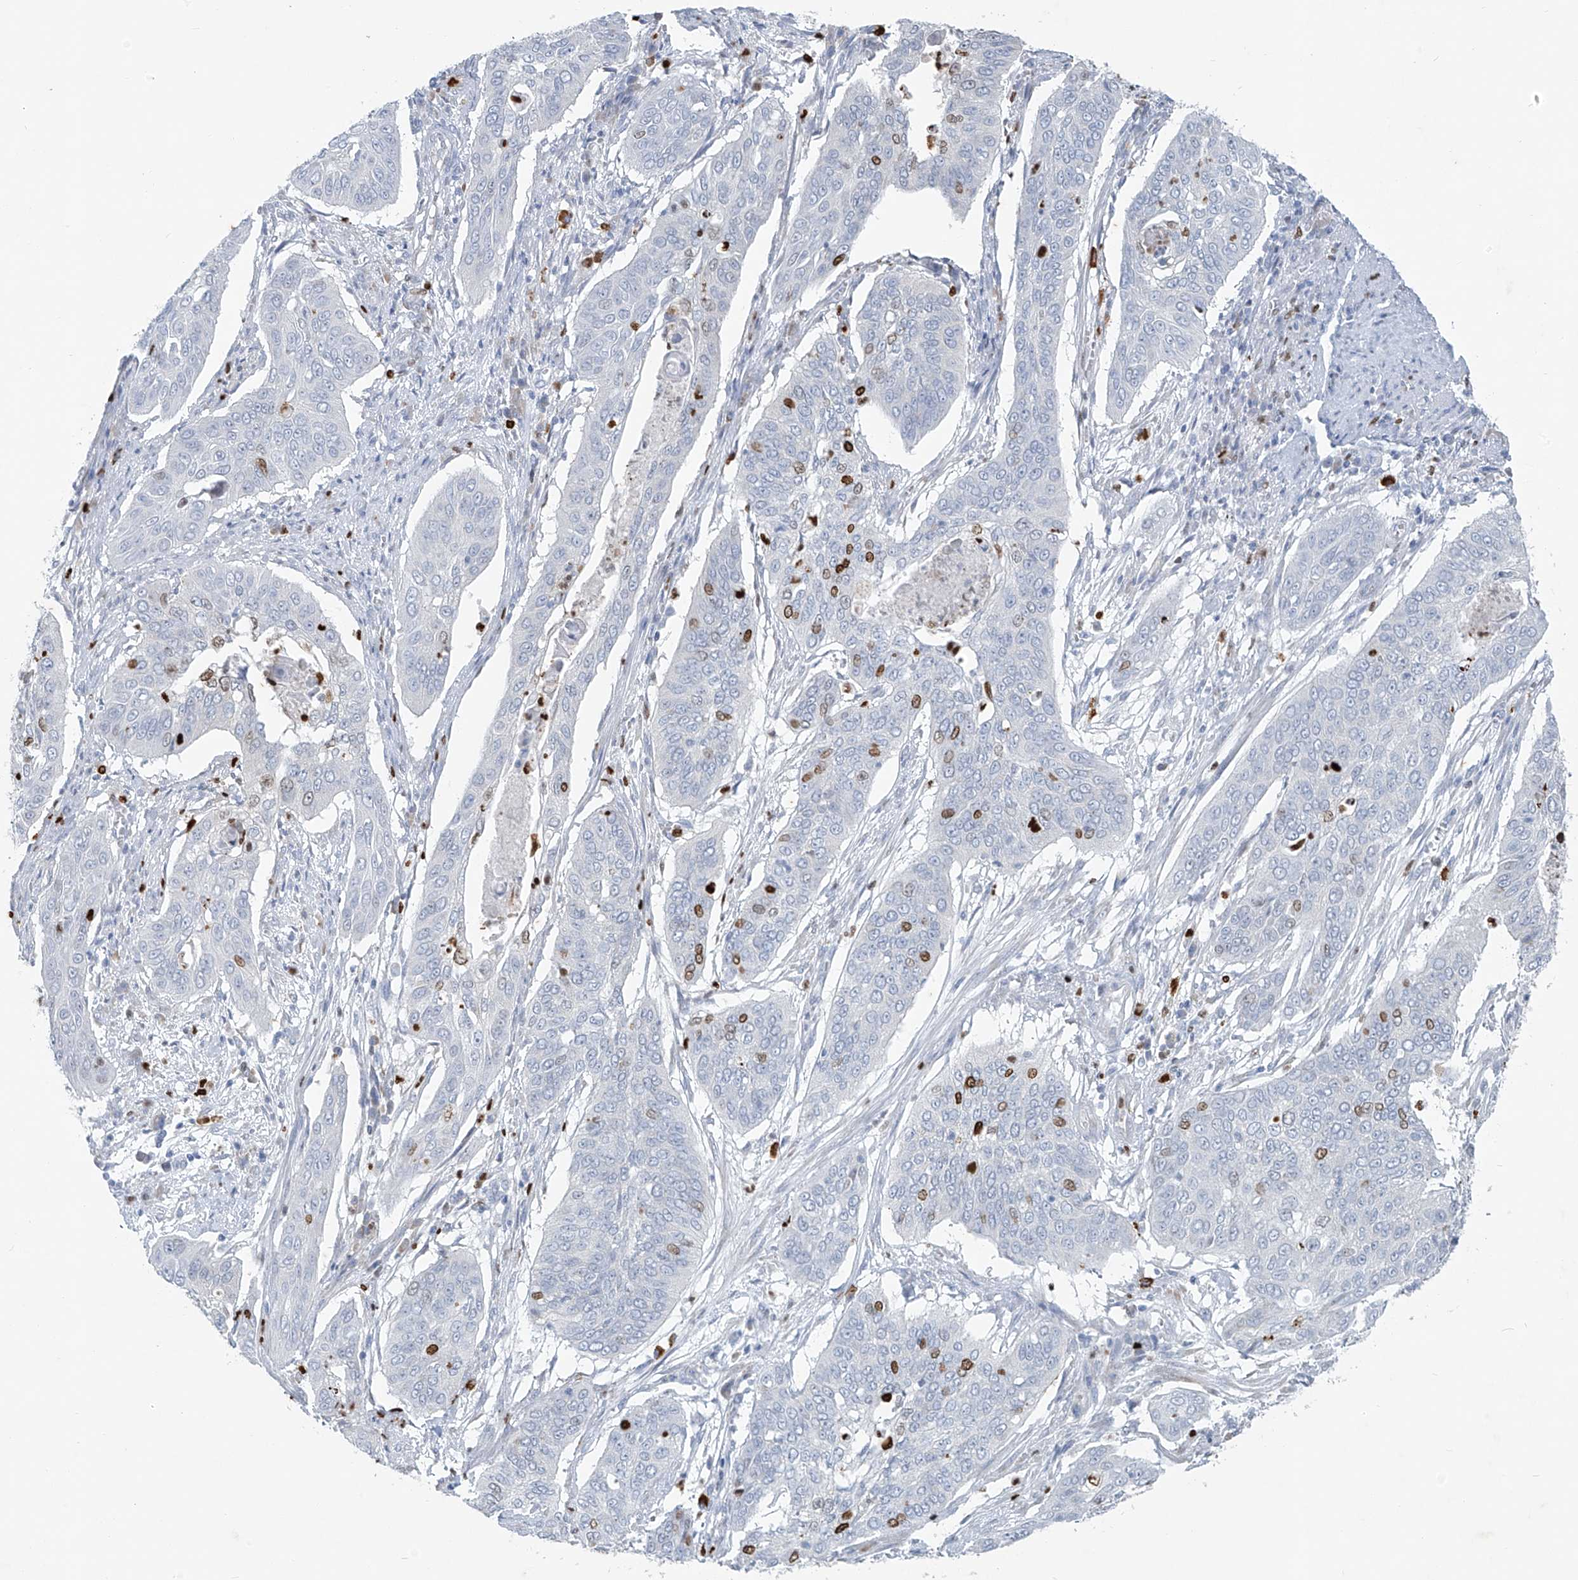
{"staining": {"intensity": "negative", "quantity": "none", "location": "none"}, "tissue": "cervical cancer", "cell_type": "Tumor cells", "image_type": "cancer", "snomed": [{"axis": "morphology", "description": "Squamous cell carcinoma, NOS"}, {"axis": "topography", "description": "Cervix"}], "caption": "A high-resolution photomicrograph shows immunohistochemistry (IHC) staining of squamous cell carcinoma (cervical), which shows no significant expression in tumor cells. The staining was performed using DAB (3,3'-diaminobenzidine) to visualize the protein expression in brown, while the nuclei were stained in blue with hematoxylin (Magnification: 20x).", "gene": "CX3CR1", "patient": {"sex": "female", "age": 39}}